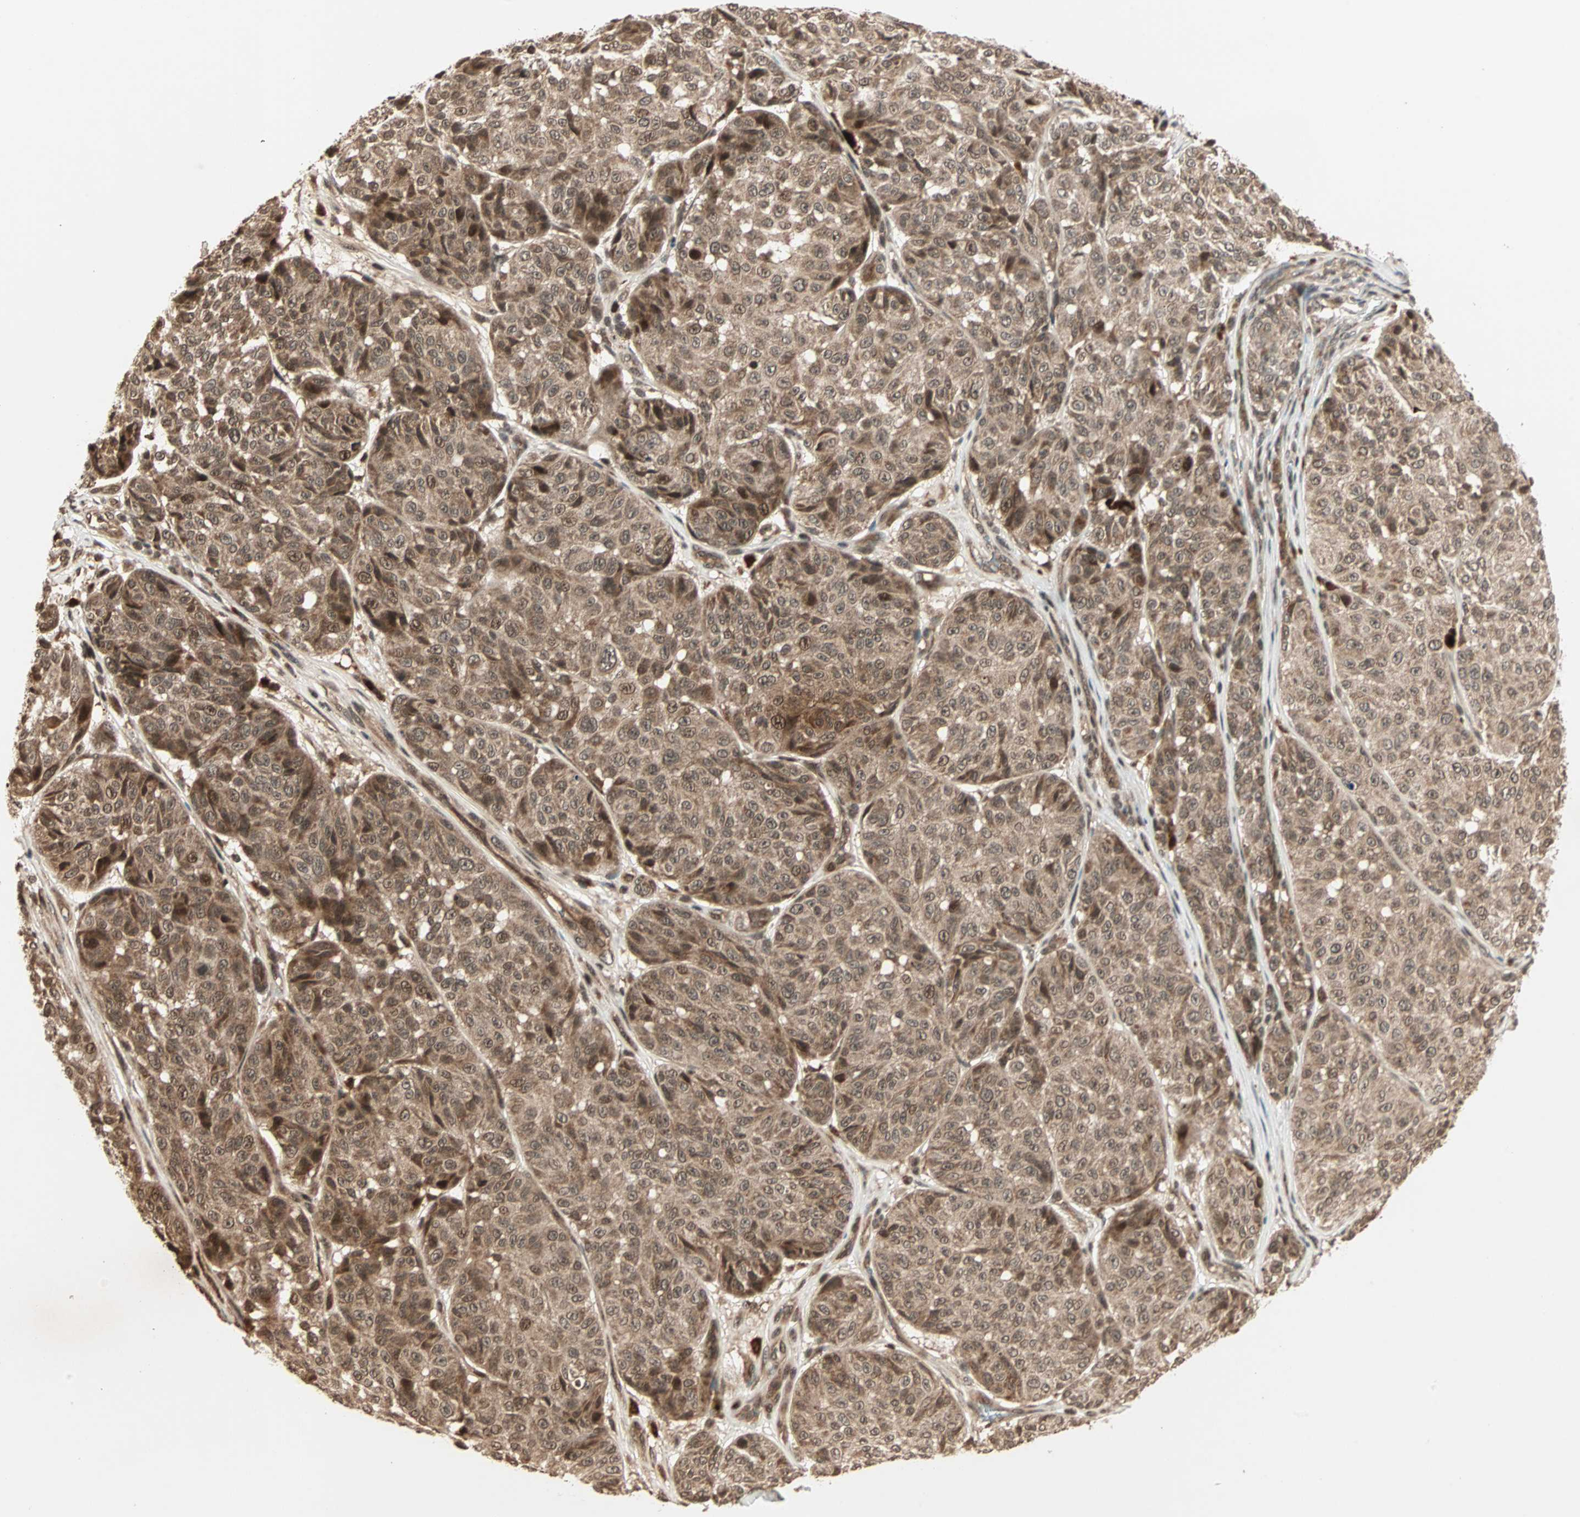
{"staining": {"intensity": "moderate", "quantity": ">75%", "location": "cytoplasmic/membranous,nuclear"}, "tissue": "melanoma", "cell_type": "Tumor cells", "image_type": "cancer", "snomed": [{"axis": "morphology", "description": "Malignant melanoma, NOS"}, {"axis": "topography", "description": "Skin"}], "caption": "Protein expression analysis of melanoma exhibits moderate cytoplasmic/membranous and nuclear staining in approximately >75% of tumor cells.", "gene": "RFFL", "patient": {"sex": "female", "age": 46}}